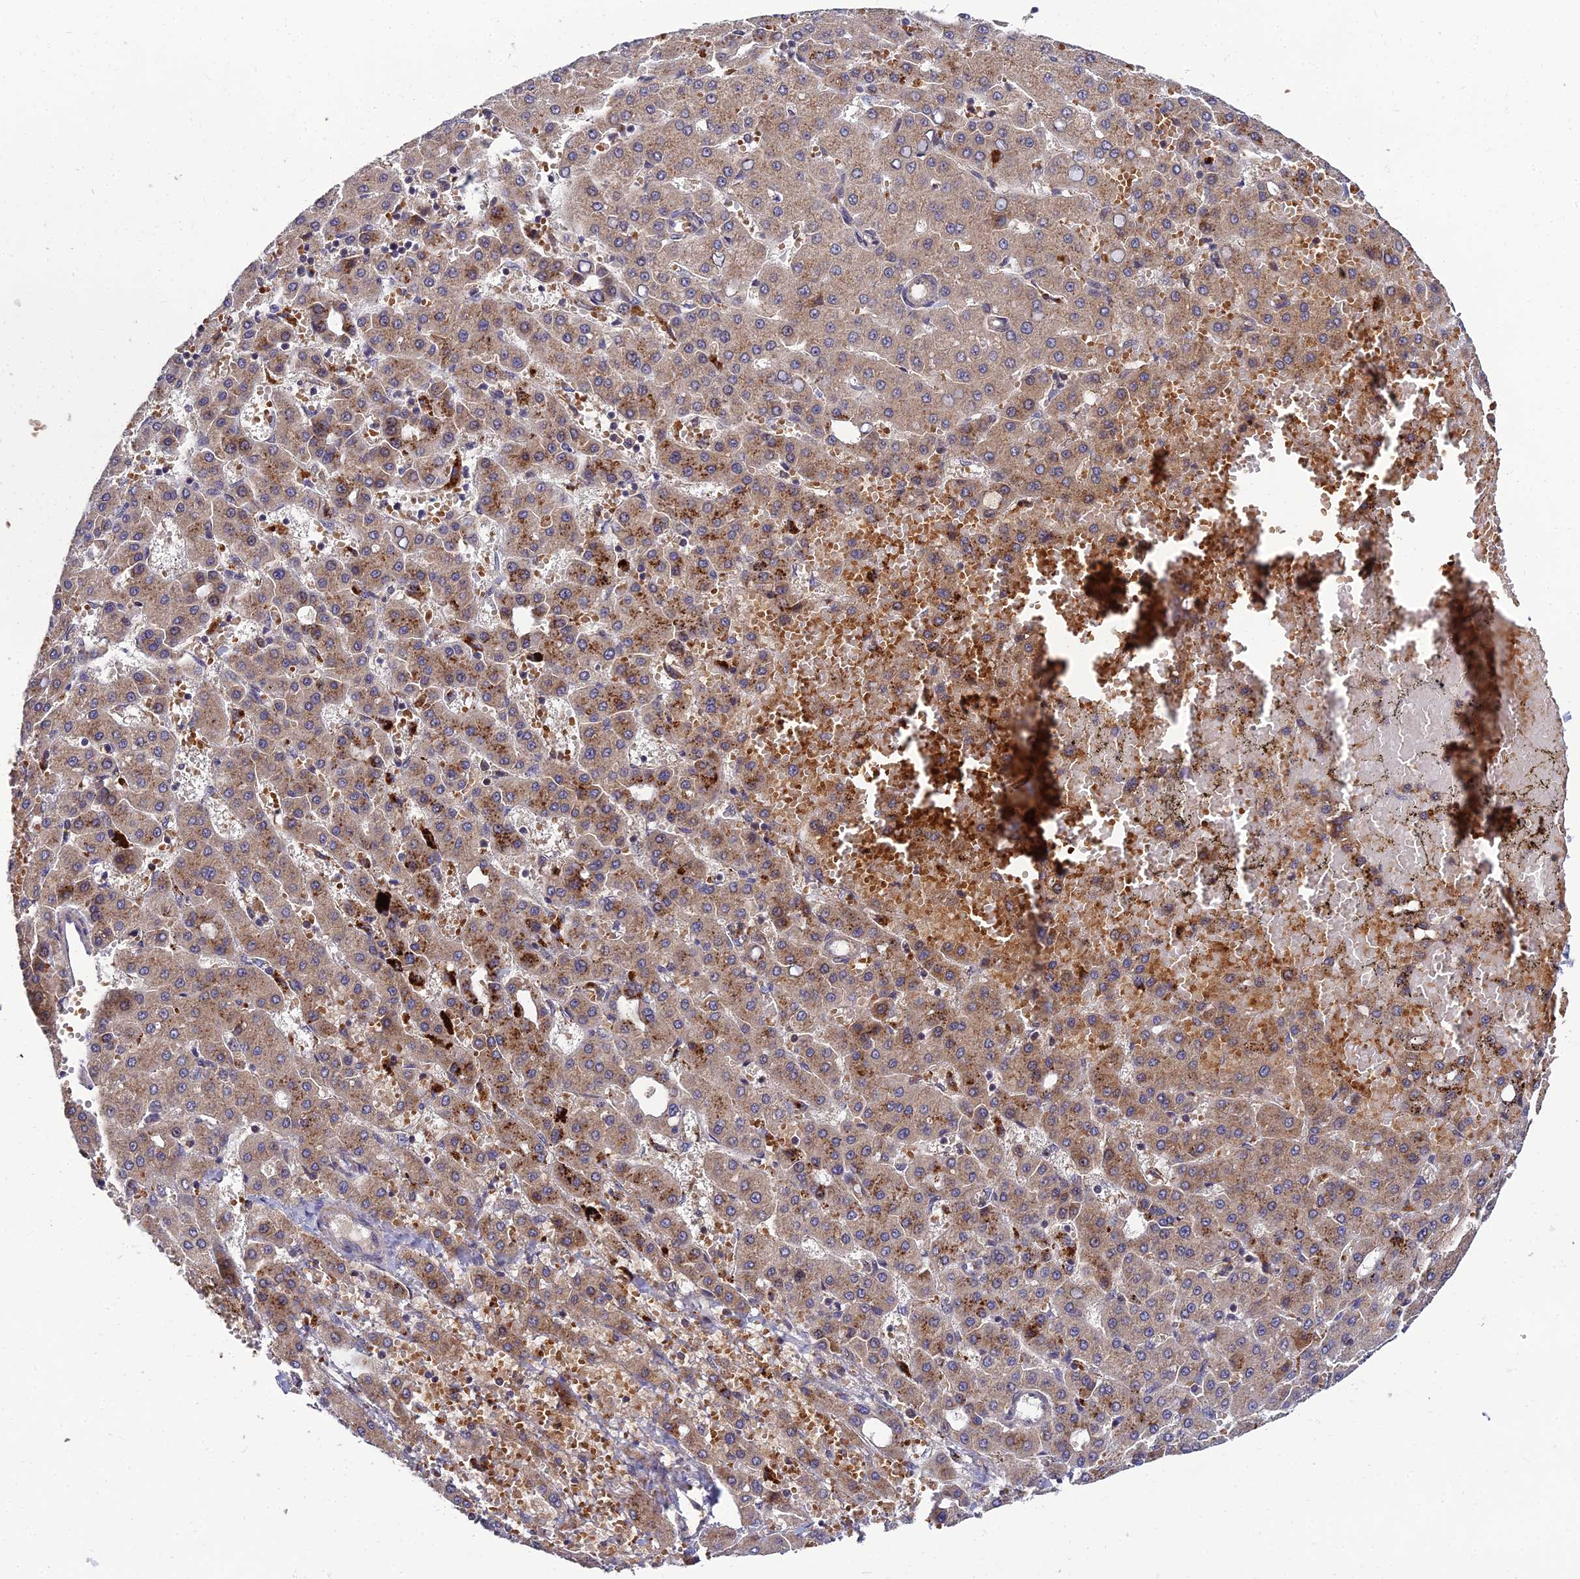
{"staining": {"intensity": "weak", "quantity": ">75%", "location": "cytoplasmic/membranous"}, "tissue": "liver cancer", "cell_type": "Tumor cells", "image_type": "cancer", "snomed": [{"axis": "morphology", "description": "Carcinoma, Hepatocellular, NOS"}, {"axis": "topography", "description": "Liver"}], "caption": "A high-resolution micrograph shows immunohistochemistry staining of liver hepatocellular carcinoma, which shows weak cytoplasmic/membranous expression in approximately >75% of tumor cells. Immunohistochemistry stains the protein of interest in brown and the nuclei are stained blue.", "gene": "NPY", "patient": {"sex": "male", "age": 47}}